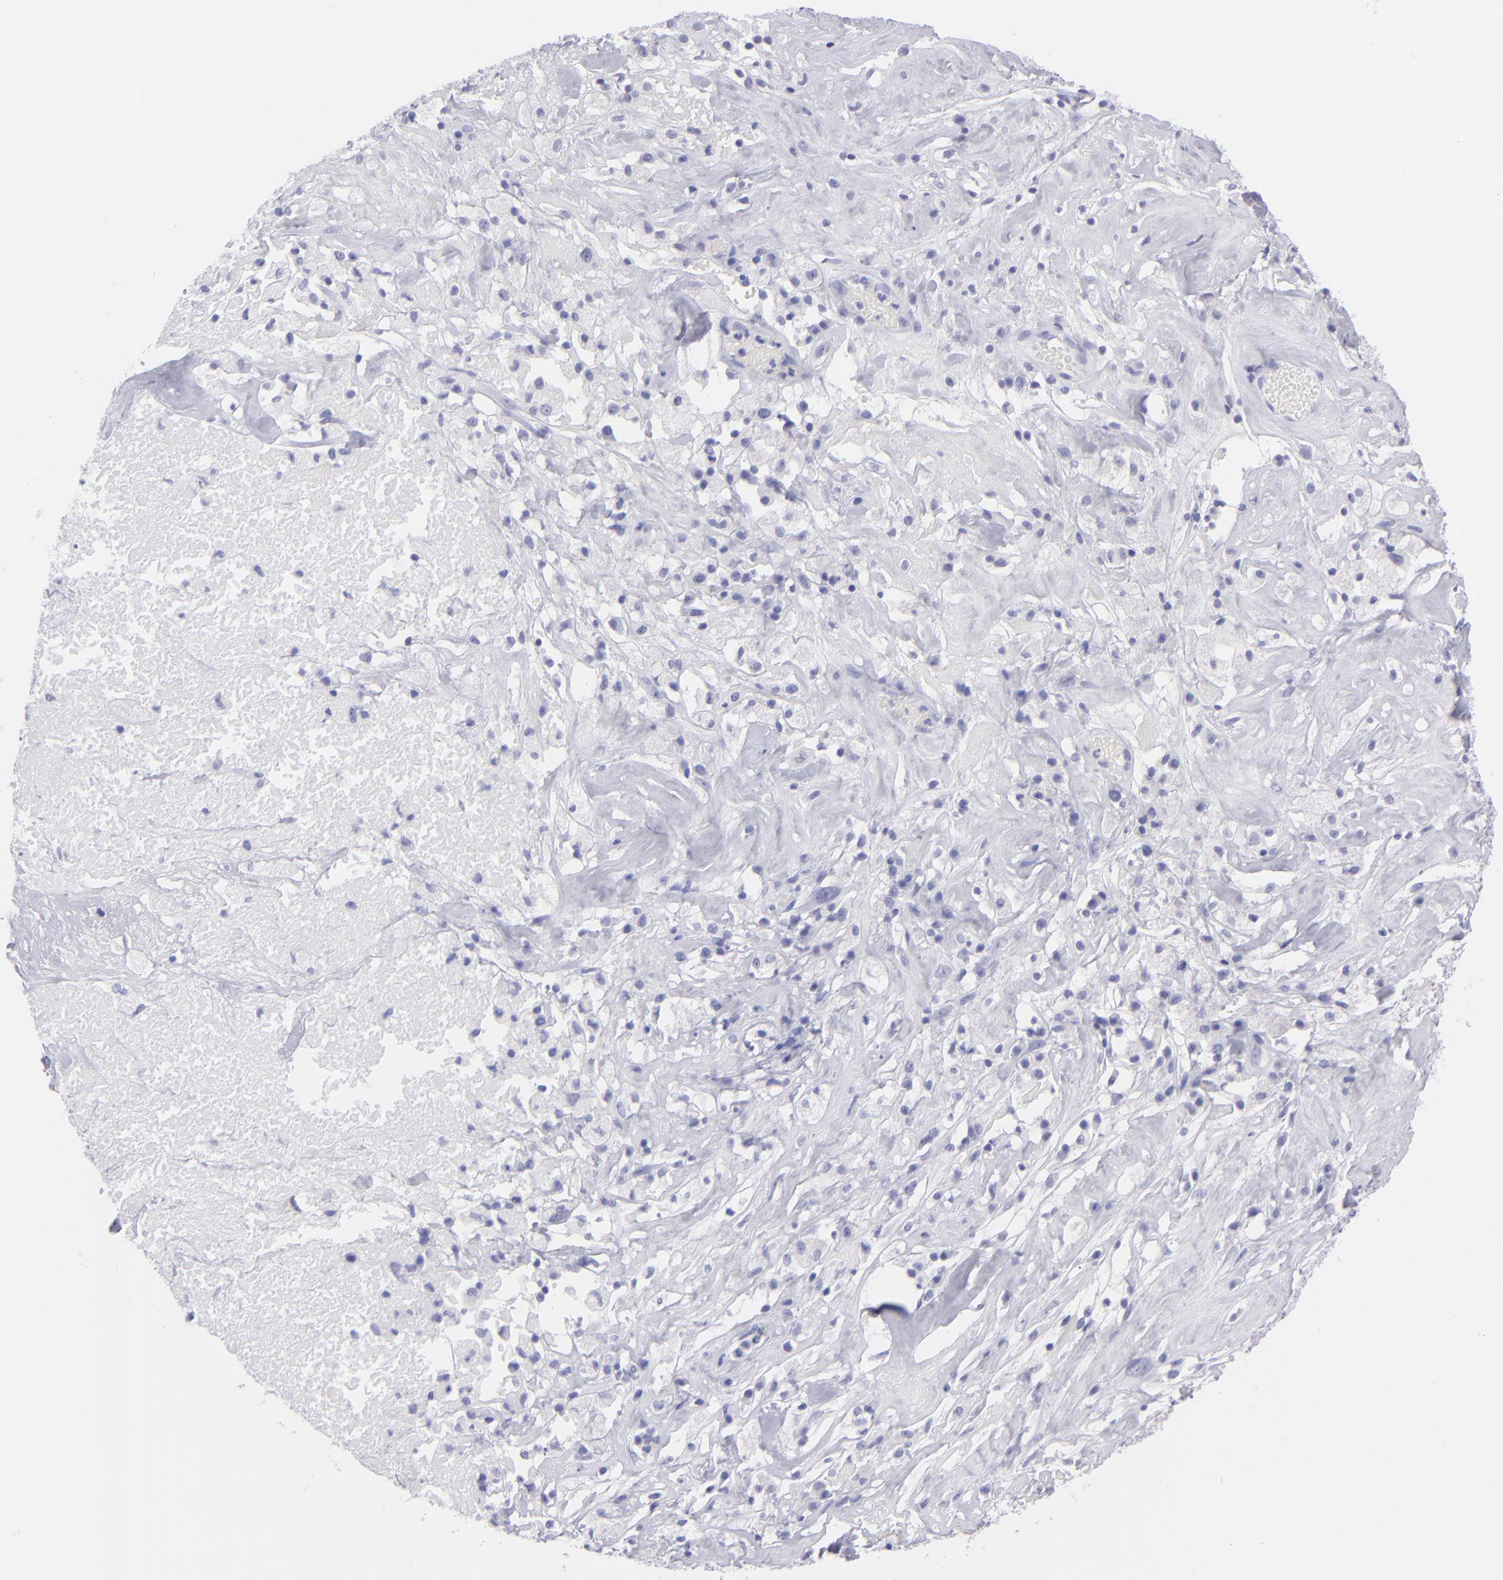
{"staining": {"intensity": "negative", "quantity": "none", "location": "none"}, "tissue": "ovarian cancer", "cell_type": "Tumor cells", "image_type": "cancer", "snomed": [{"axis": "morphology", "description": "Normal tissue, NOS"}, {"axis": "morphology", "description": "Cystadenocarcinoma, serous, NOS"}, {"axis": "topography", "description": "Ovary"}], "caption": "A high-resolution image shows immunohistochemistry staining of ovarian serous cystadenocarcinoma, which reveals no significant staining in tumor cells.", "gene": "SLC1A3", "patient": {"sex": "female", "age": 62}}